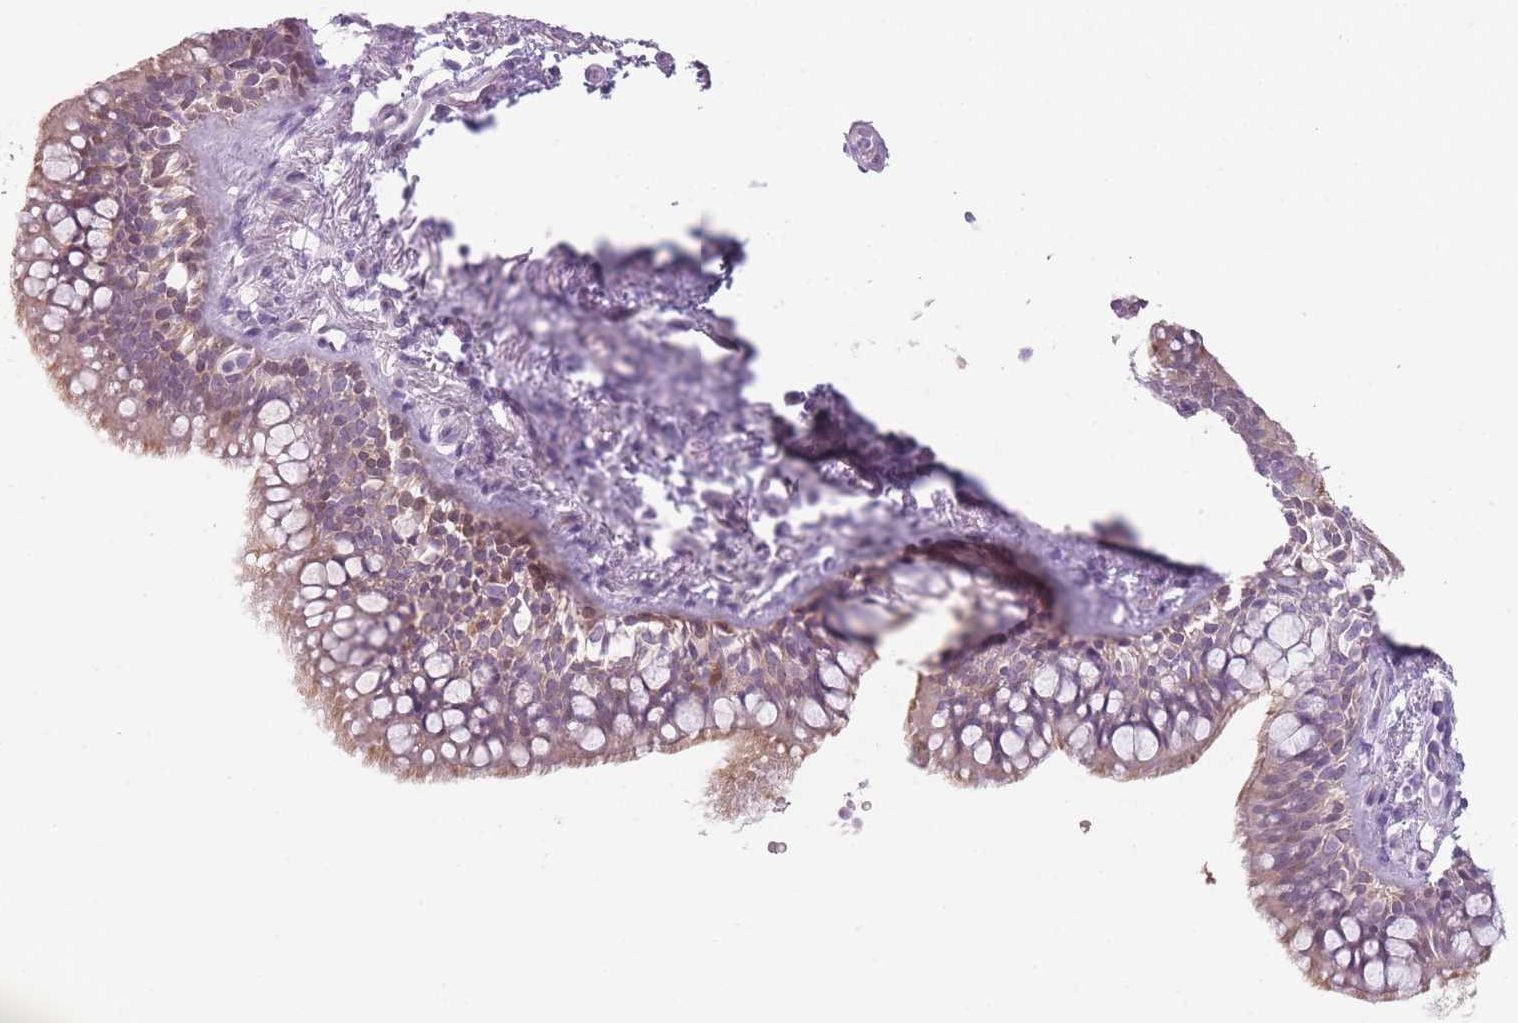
{"staining": {"intensity": "weak", "quantity": "25%-75%", "location": "cytoplasmic/membranous,nuclear"}, "tissue": "bronchus", "cell_type": "Respiratory epithelial cells", "image_type": "normal", "snomed": [{"axis": "morphology", "description": "Normal tissue, NOS"}, {"axis": "morphology", "description": "Neoplasm, uncertain whether benign or malignant"}, {"axis": "topography", "description": "Bronchus"}, {"axis": "topography", "description": "Lung"}], "caption": "This image displays immunohistochemistry staining of benign human bronchus, with low weak cytoplasmic/membranous,nuclear positivity in about 25%-75% of respiratory epithelial cells.", "gene": "TMEM236", "patient": {"sex": "male", "age": 55}}